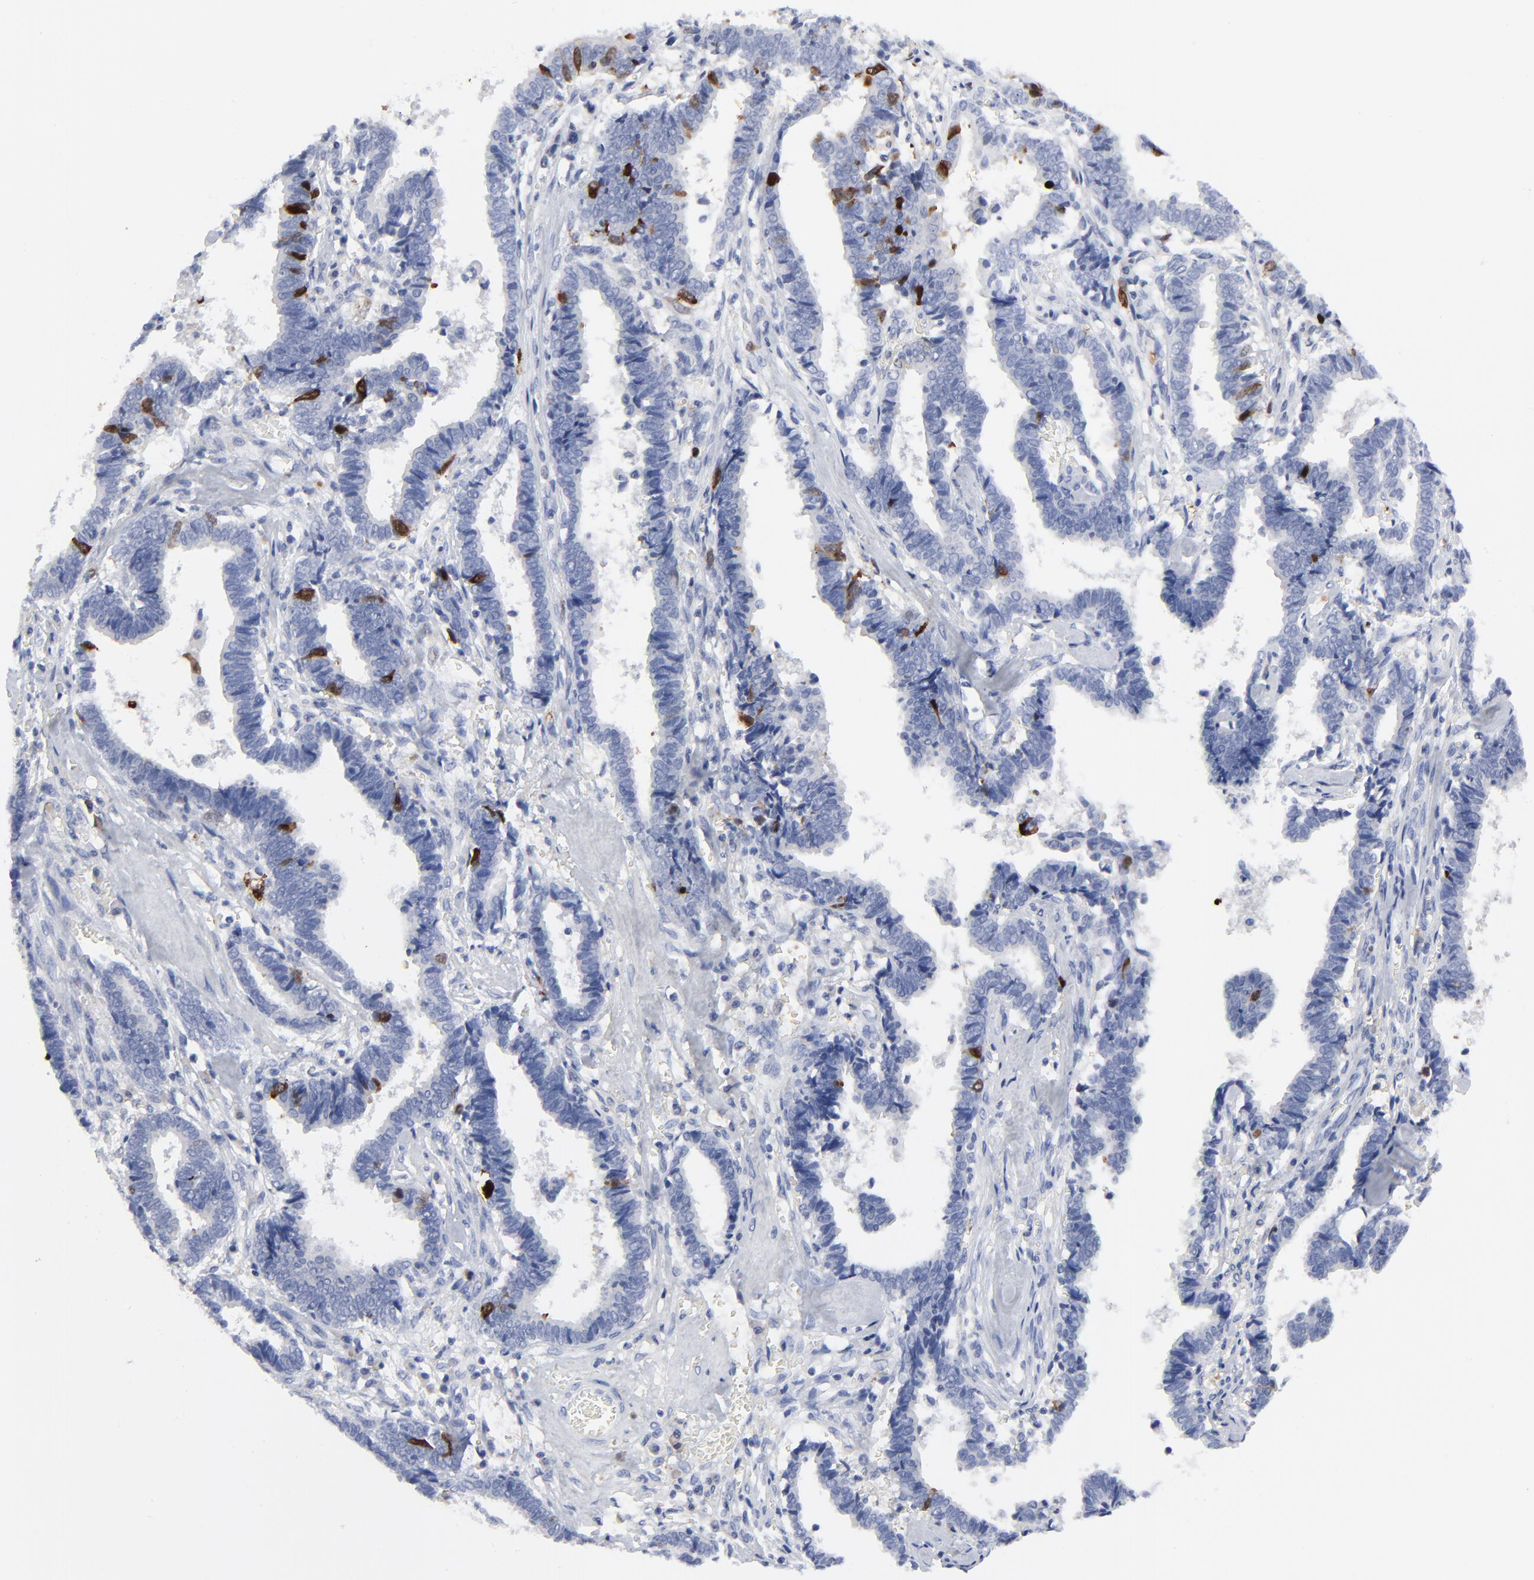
{"staining": {"intensity": "strong", "quantity": "<25%", "location": "cytoplasmic/membranous,nuclear"}, "tissue": "liver cancer", "cell_type": "Tumor cells", "image_type": "cancer", "snomed": [{"axis": "morphology", "description": "Cholangiocarcinoma"}, {"axis": "topography", "description": "Liver"}], "caption": "Brown immunohistochemical staining in human liver cancer shows strong cytoplasmic/membranous and nuclear positivity in approximately <25% of tumor cells. (brown staining indicates protein expression, while blue staining denotes nuclei).", "gene": "CDK1", "patient": {"sex": "male", "age": 57}}